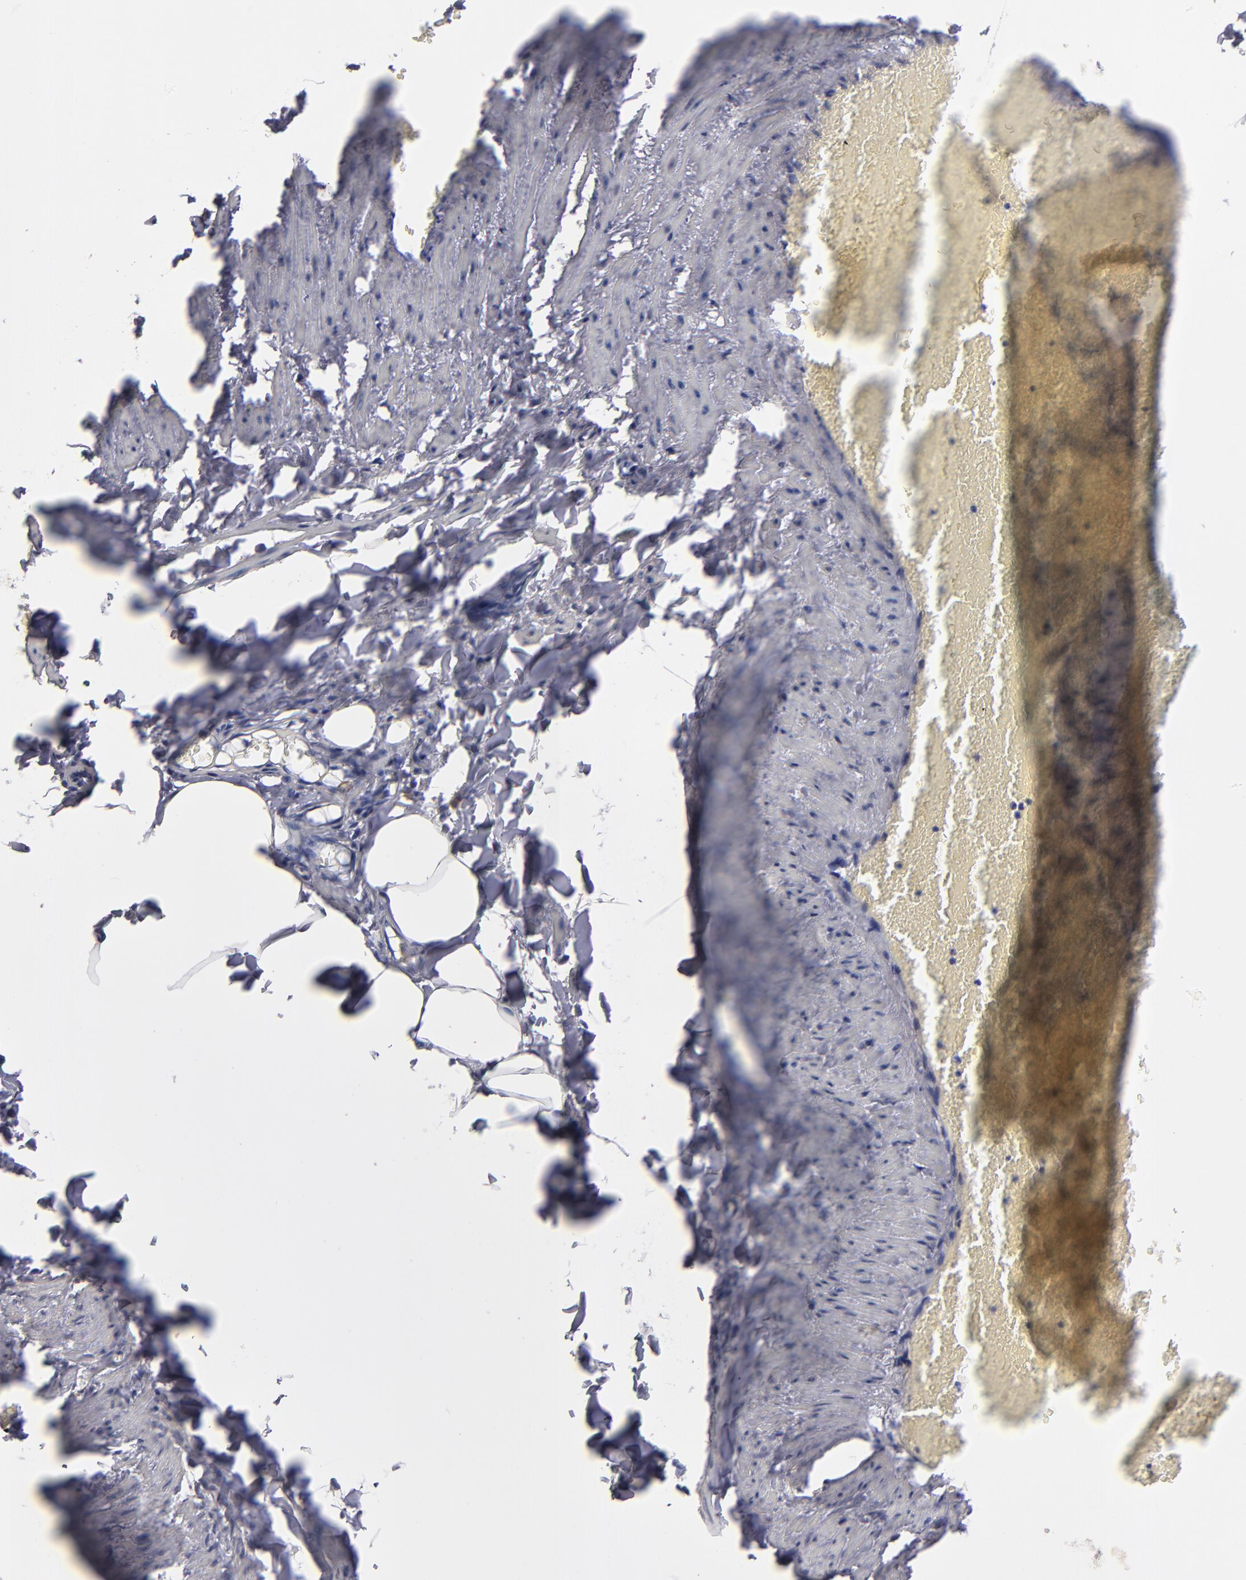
{"staining": {"intensity": "negative", "quantity": "none", "location": "none"}, "tissue": "adipose tissue", "cell_type": "Adipocytes", "image_type": "normal", "snomed": [{"axis": "morphology", "description": "Normal tissue, NOS"}, {"axis": "topography", "description": "Vascular tissue"}], "caption": "The micrograph reveals no staining of adipocytes in benign adipose tissue.", "gene": "CTSO", "patient": {"sex": "male", "age": 41}}